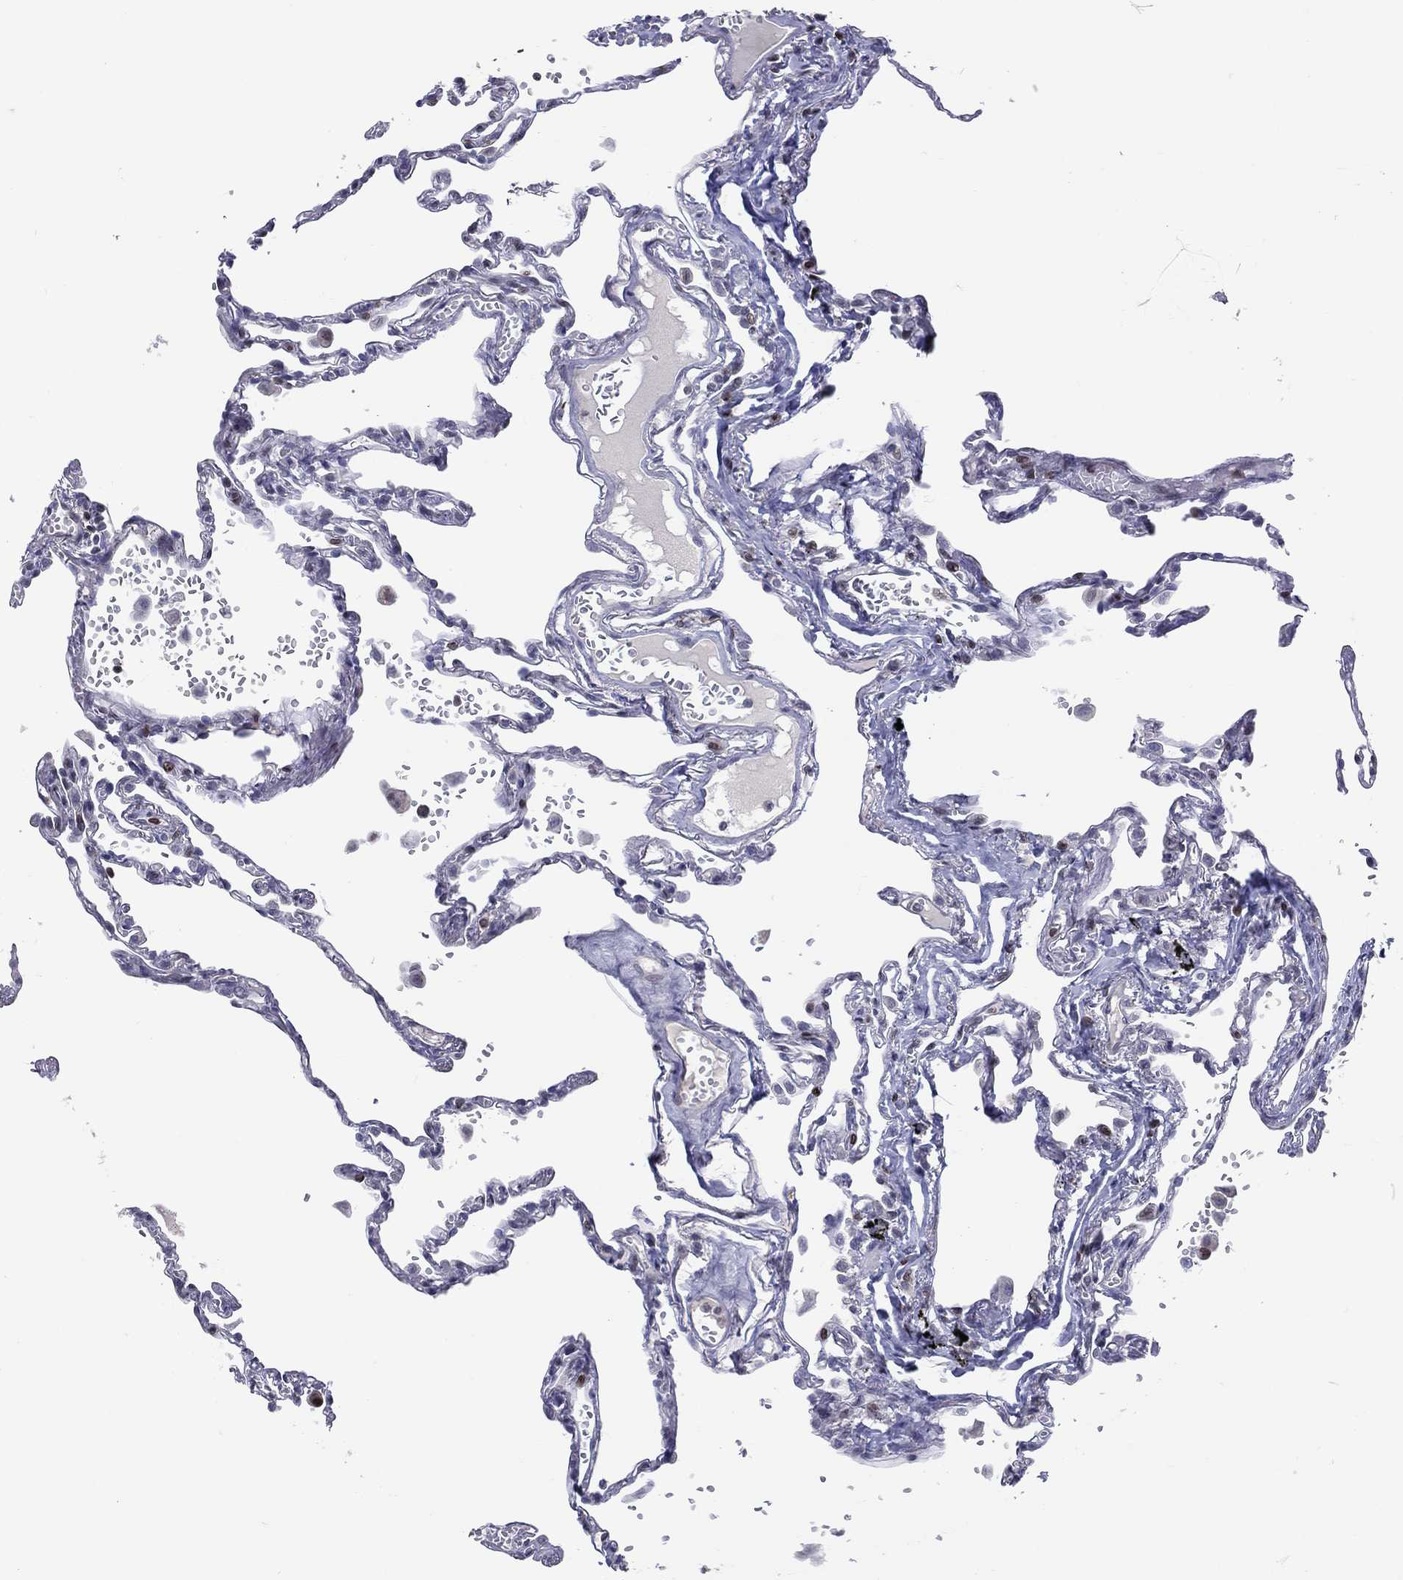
{"staining": {"intensity": "negative", "quantity": "none", "location": "none"}, "tissue": "lung", "cell_type": "Alveolar cells", "image_type": "normal", "snomed": [{"axis": "morphology", "description": "Normal tissue, NOS"}, {"axis": "topography", "description": "Lung"}], "caption": "There is no significant expression in alveolar cells of lung.", "gene": "DBF4B", "patient": {"sex": "male", "age": 78}}